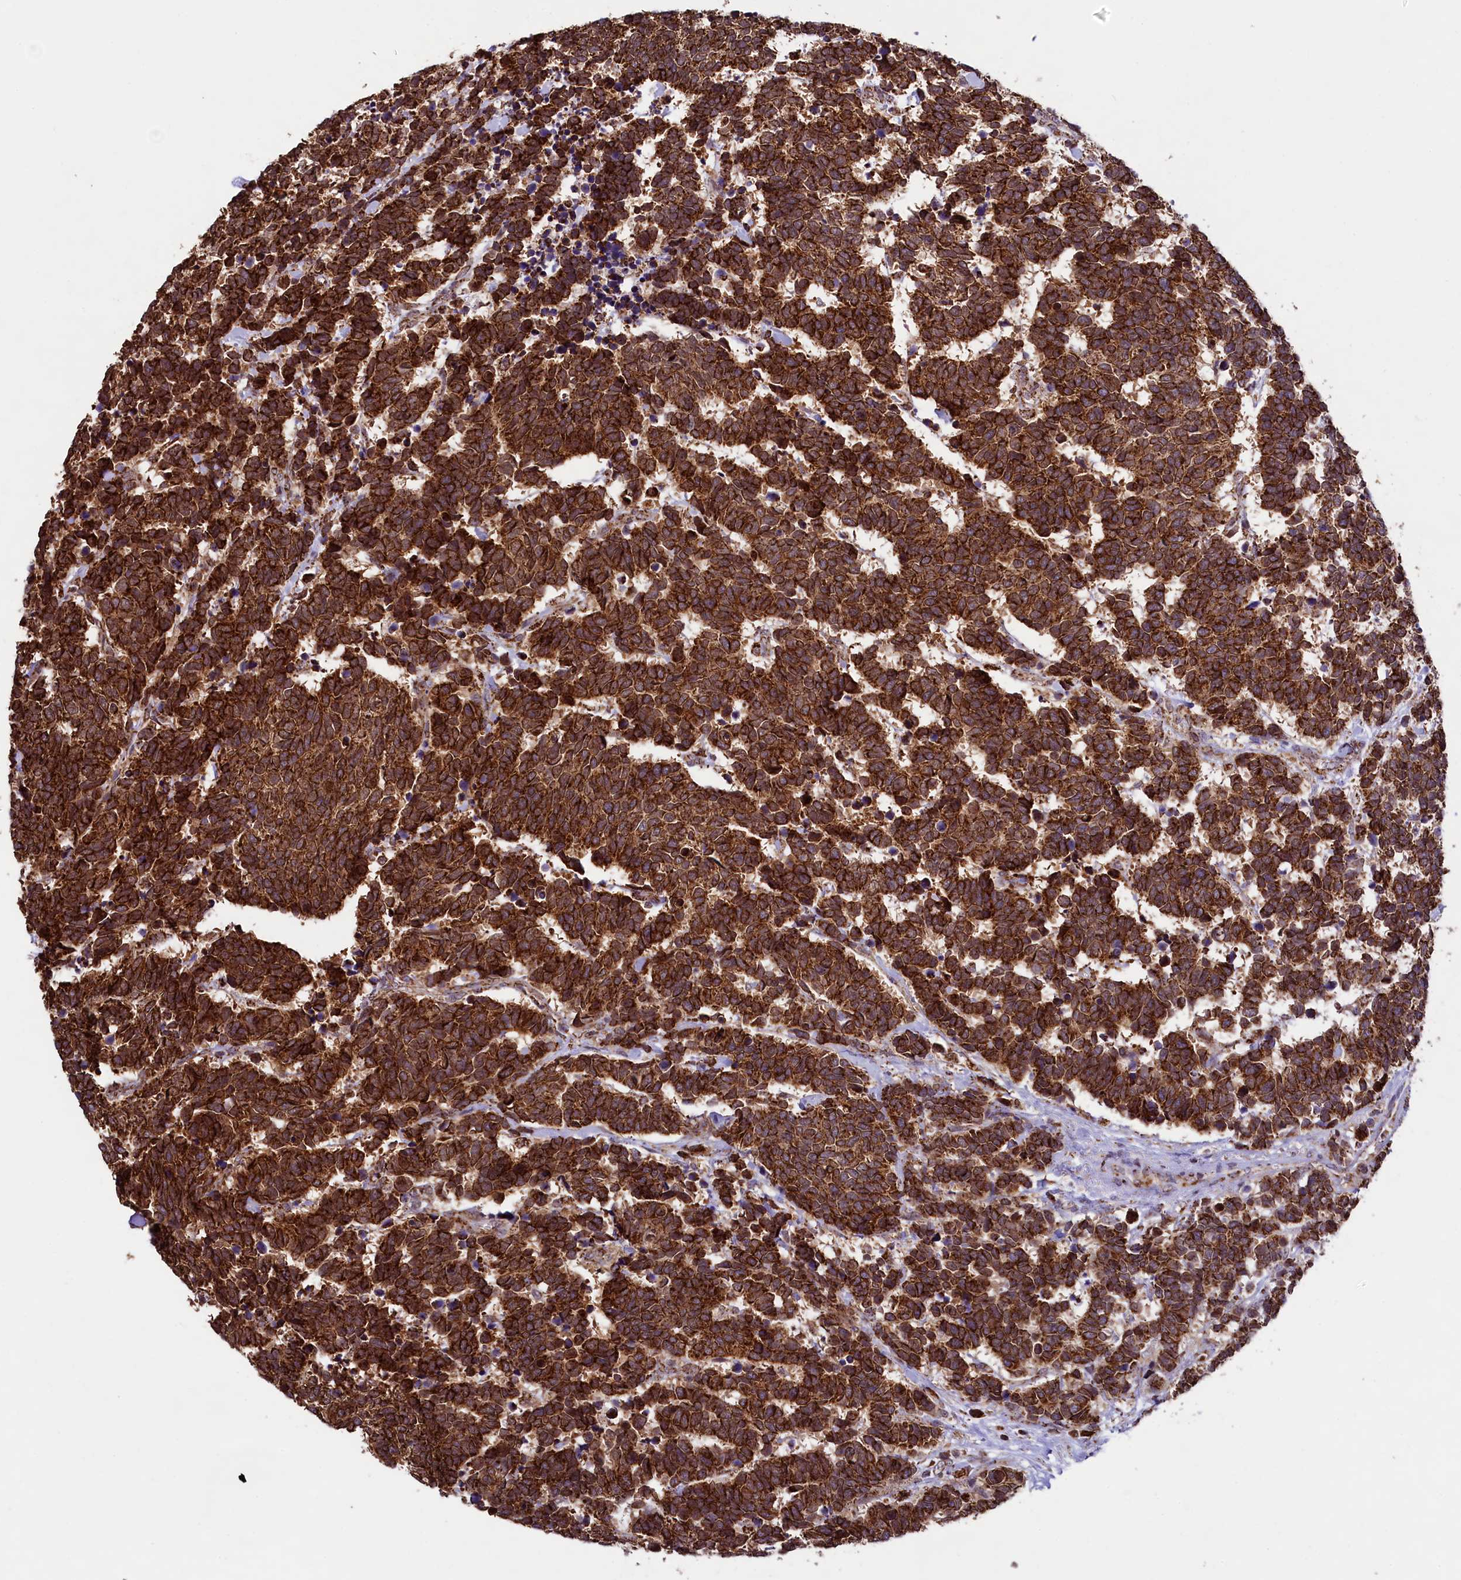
{"staining": {"intensity": "strong", "quantity": ">75%", "location": "cytoplasmic/membranous"}, "tissue": "carcinoid", "cell_type": "Tumor cells", "image_type": "cancer", "snomed": [{"axis": "morphology", "description": "Carcinoma, NOS"}, {"axis": "morphology", "description": "Carcinoid, malignant, NOS"}, {"axis": "topography", "description": "Urinary bladder"}], "caption": "Carcinoid stained with a protein marker demonstrates strong staining in tumor cells.", "gene": "KLC2", "patient": {"sex": "male", "age": 57}}